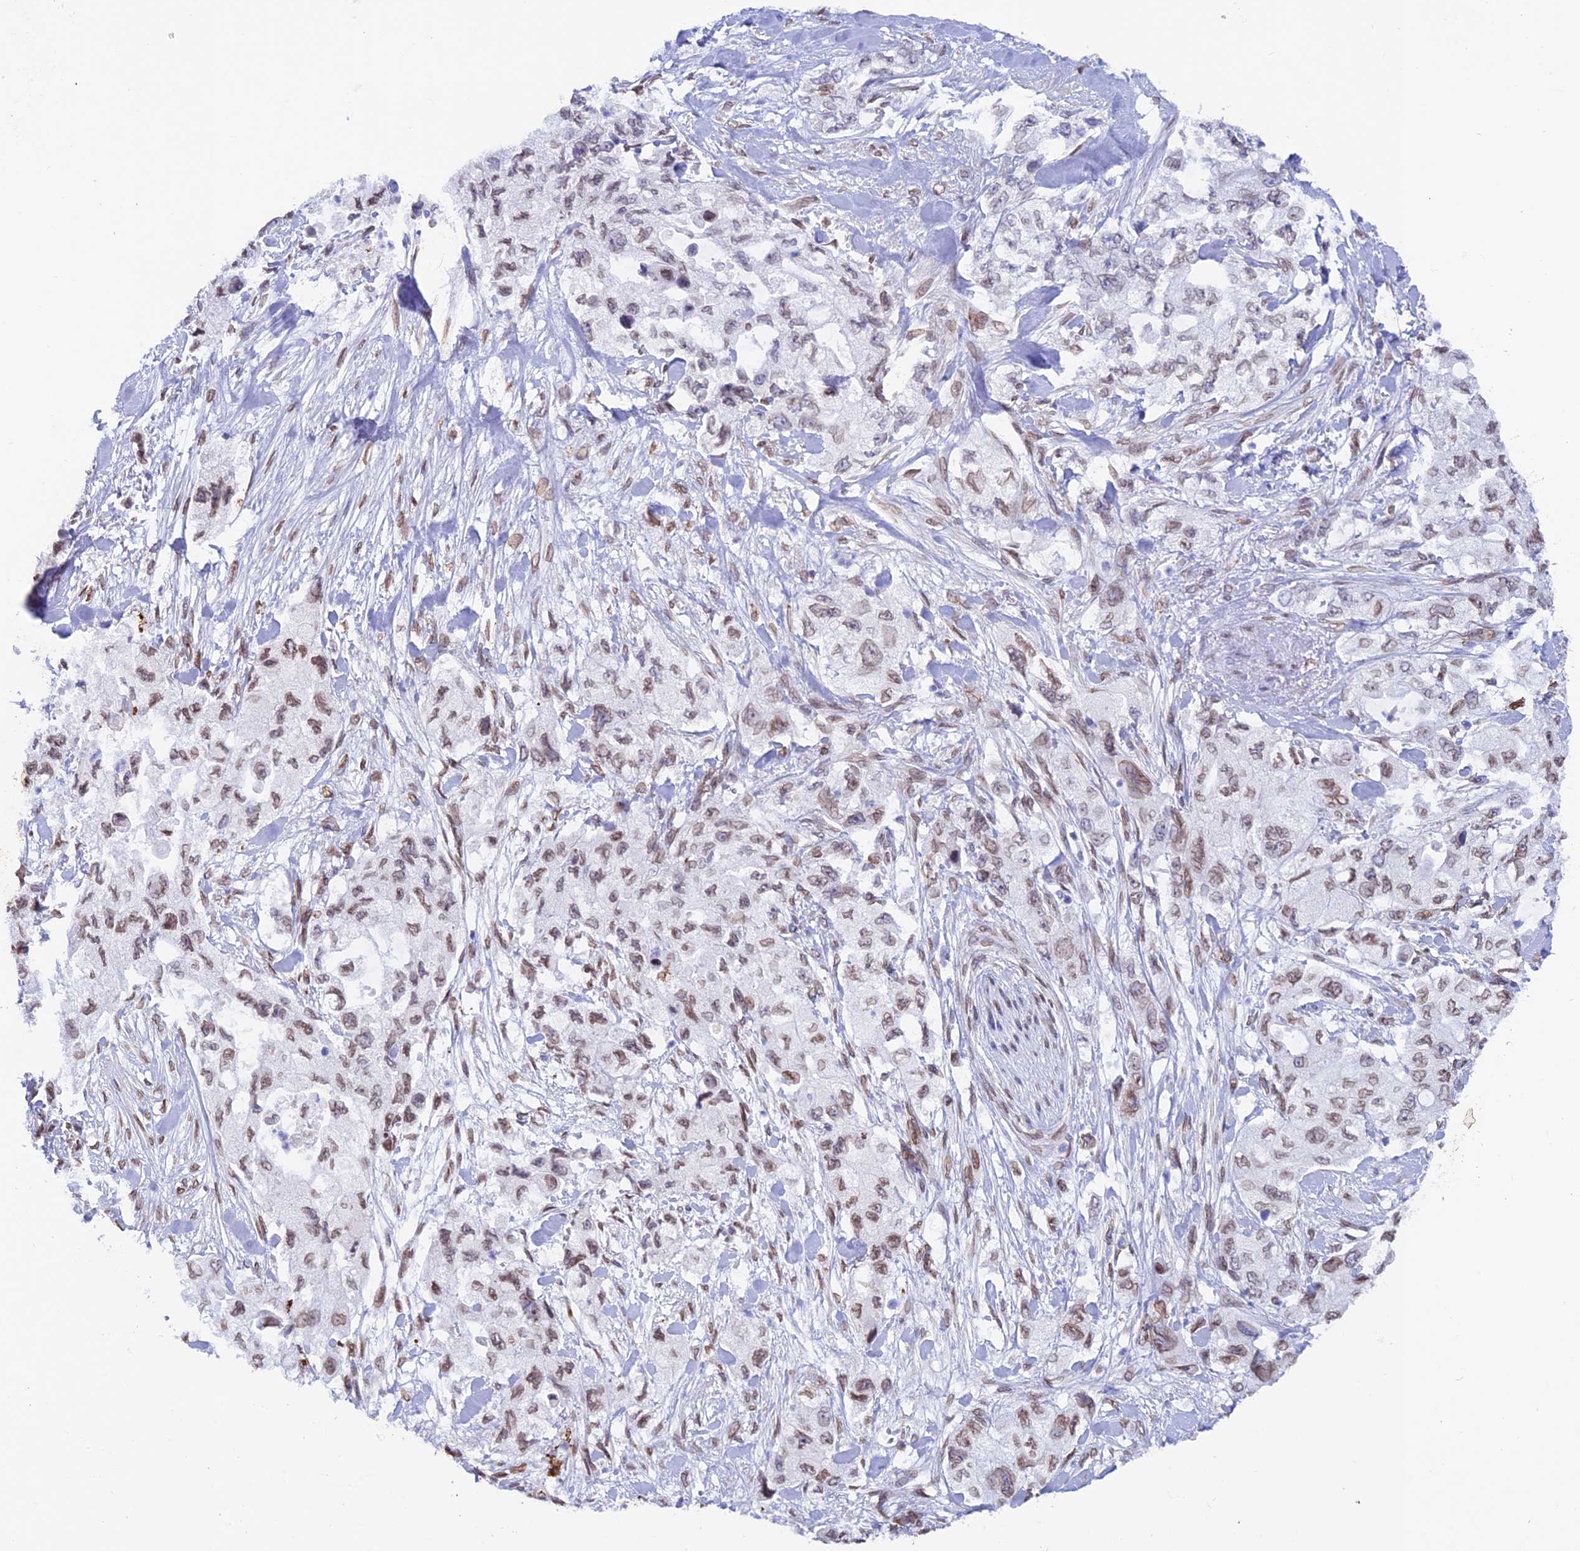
{"staining": {"intensity": "weak", "quantity": "25%-75%", "location": "nuclear"}, "tissue": "pancreatic cancer", "cell_type": "Tumor cells", "image_type": "cancer", "snomed": [{"axis": "morphology", "description": "Adenocarcinoma, NOS"}, {"axis": "topography", "description": "Pancreas"}], "caption": "A brown stain shows weak nuclear expression of a protein in pancreatic adenocarcinoma tumor cells.", "gene": "TMPRSS7", "patient": {"sex": "female", "age": 73}}